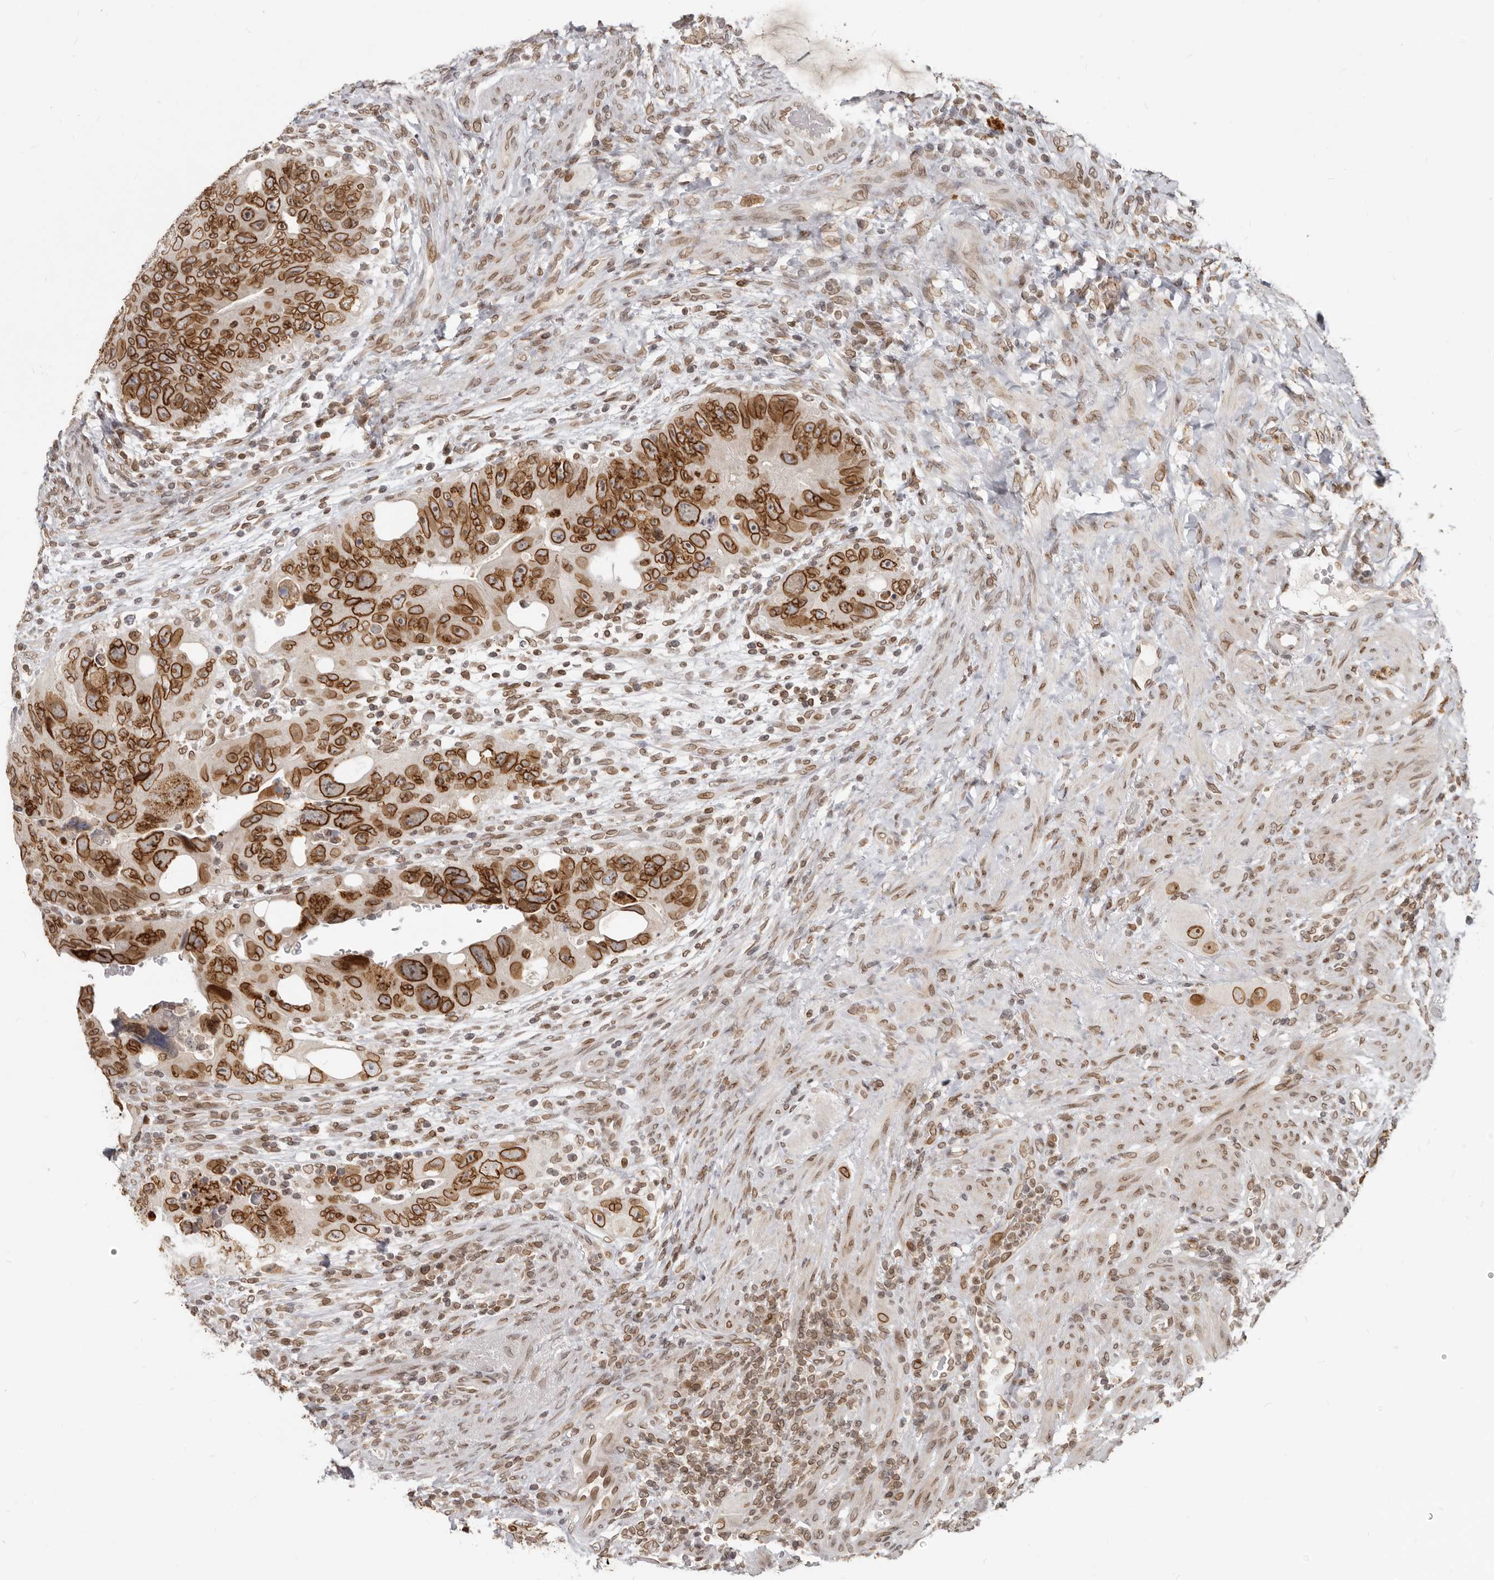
{"staining": {"intensity": "strong", "quantity": ">75%", "location": "cytoplasmic/membranous,nuclear"}, "tissue": "colorectal cancer", "cell_type": "Tumor cells", "image_type": "cancer", "snomed": [{"axis": "morphology", "description": "Adenocarcinoma, NOS"}, {"axis": "topography", "description": "Rectum"}], "caption": "A histopathology image of human colorectal cancer stained for a protein shows strong cytoplasmic/membranous and nuclear brown staining in tumor cells.", "gene": "NUP153", "patient": {"sex": "male", "age": 59}}